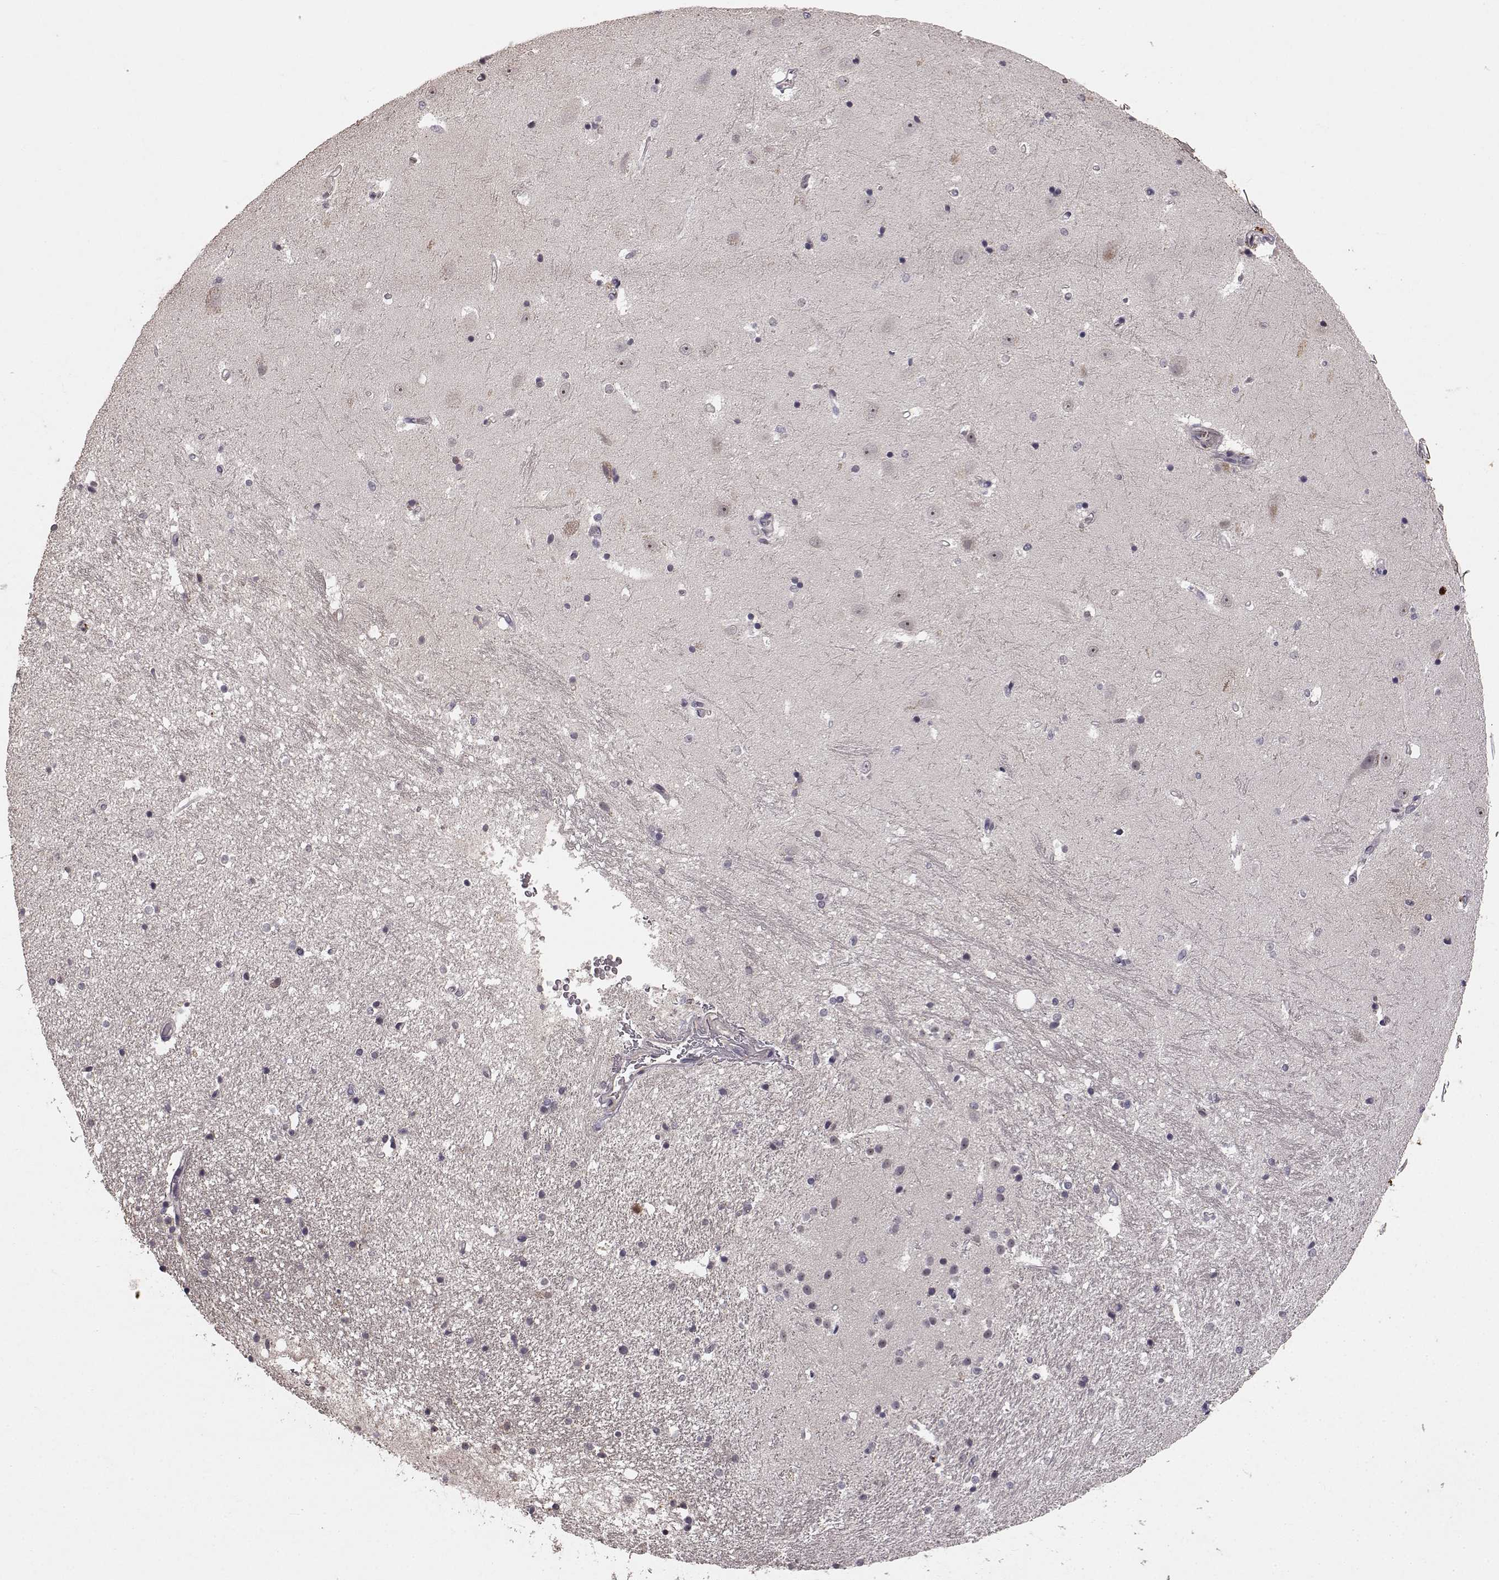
{"staining": {"intensity": "negative", "quantity": "none", "location": "none"}, "tissue": "hippocampus", "cell_type": "Glial cells", "image_type": "normal", "snomed": [{"axis": "morphology", "description": "Normal tissue, NOS"}, {"axis": "topography", "description": "Hippocampus"}], "caption": "This is an IHC image of normal human hippocampus. There is no expression in glial cells.", "gene": "SLC22A18", "patient": {"sex": "male", "age": 44}}